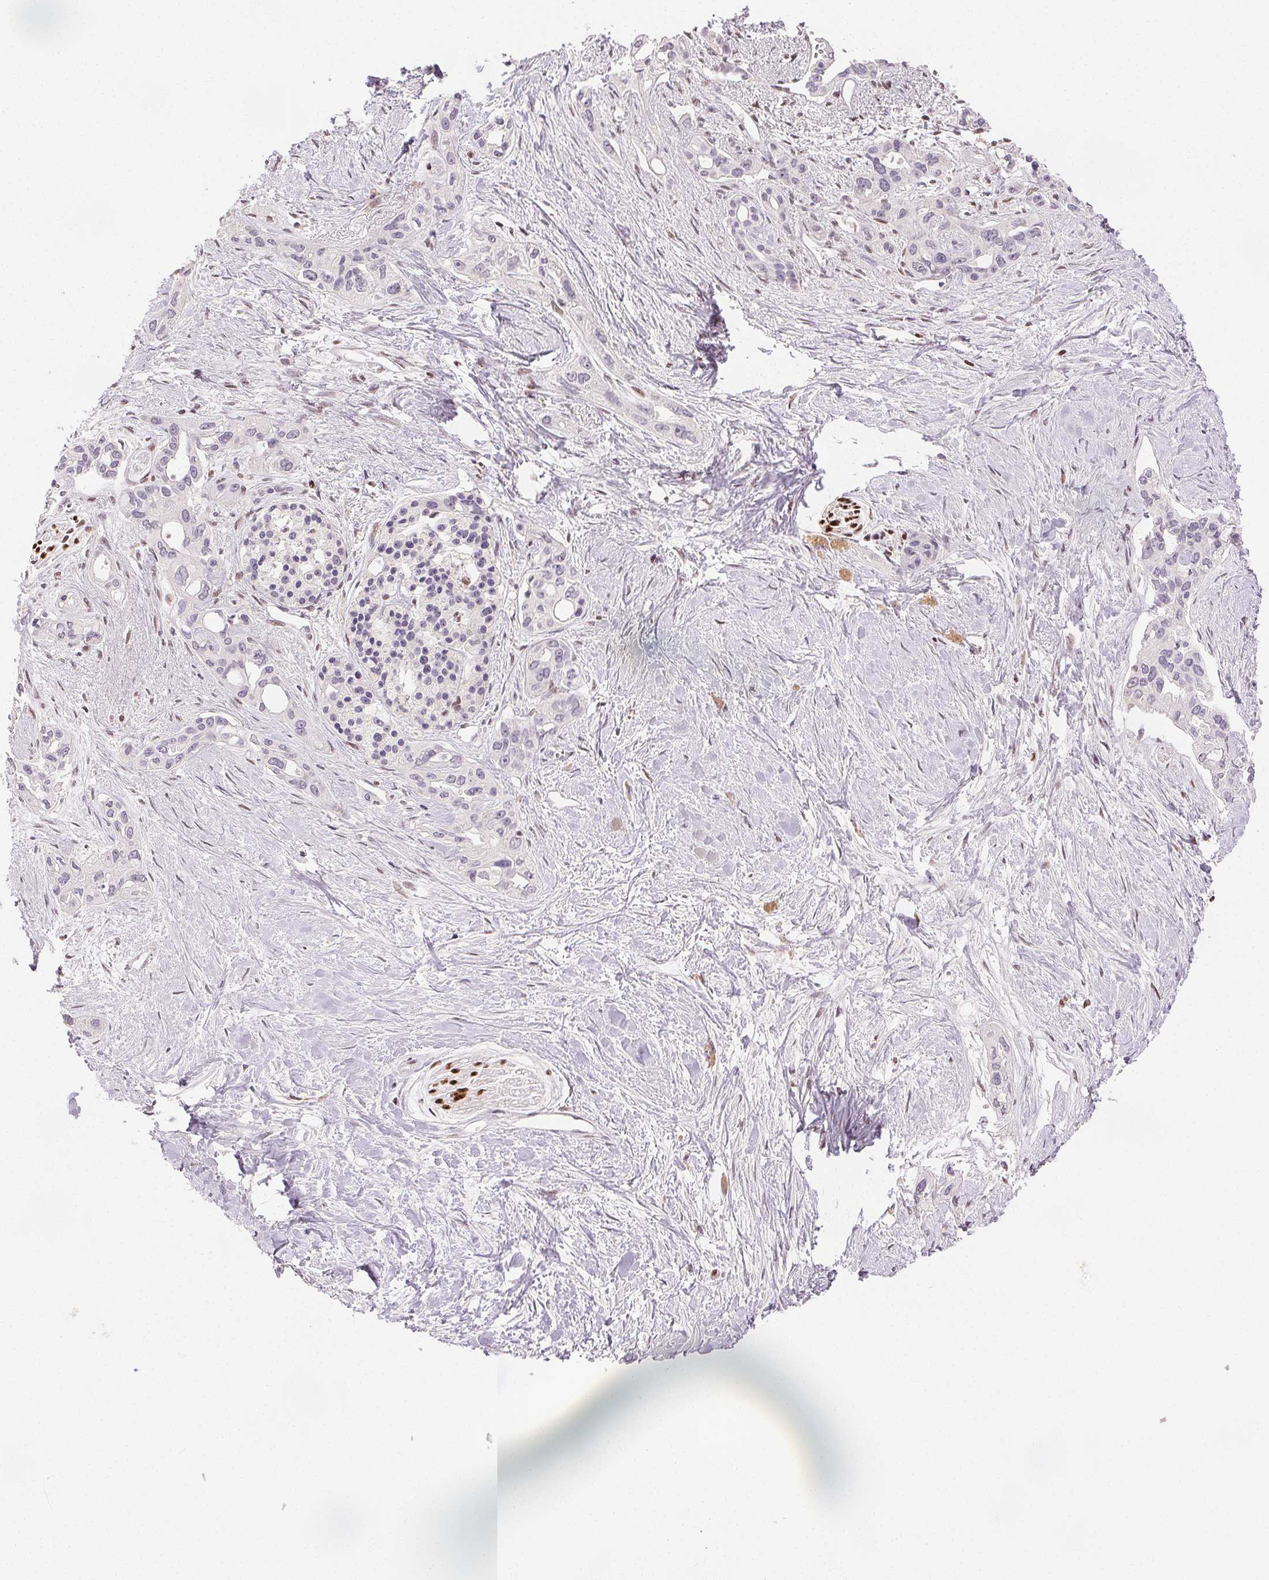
{"staining": {"intensity": "negative", "quantity": "none", "location": "none"}, "tissue": "pancreatic cancer", "cell_type": "Tumor cells", "image_type": "cancer", "snomed": [{"axis": "morphology", "description": "Adenocarcinoma, NOS"}, {"axis": "topography", "description": "Pancreas"}], "caption": "Immunohistochemistry photomicrograph of pancreatic cancer stained for a protein (brown), which reveals no positivity in tumor cells.", "gene": "RUNX2", "patient": {"sex": "female", "age": 50}}